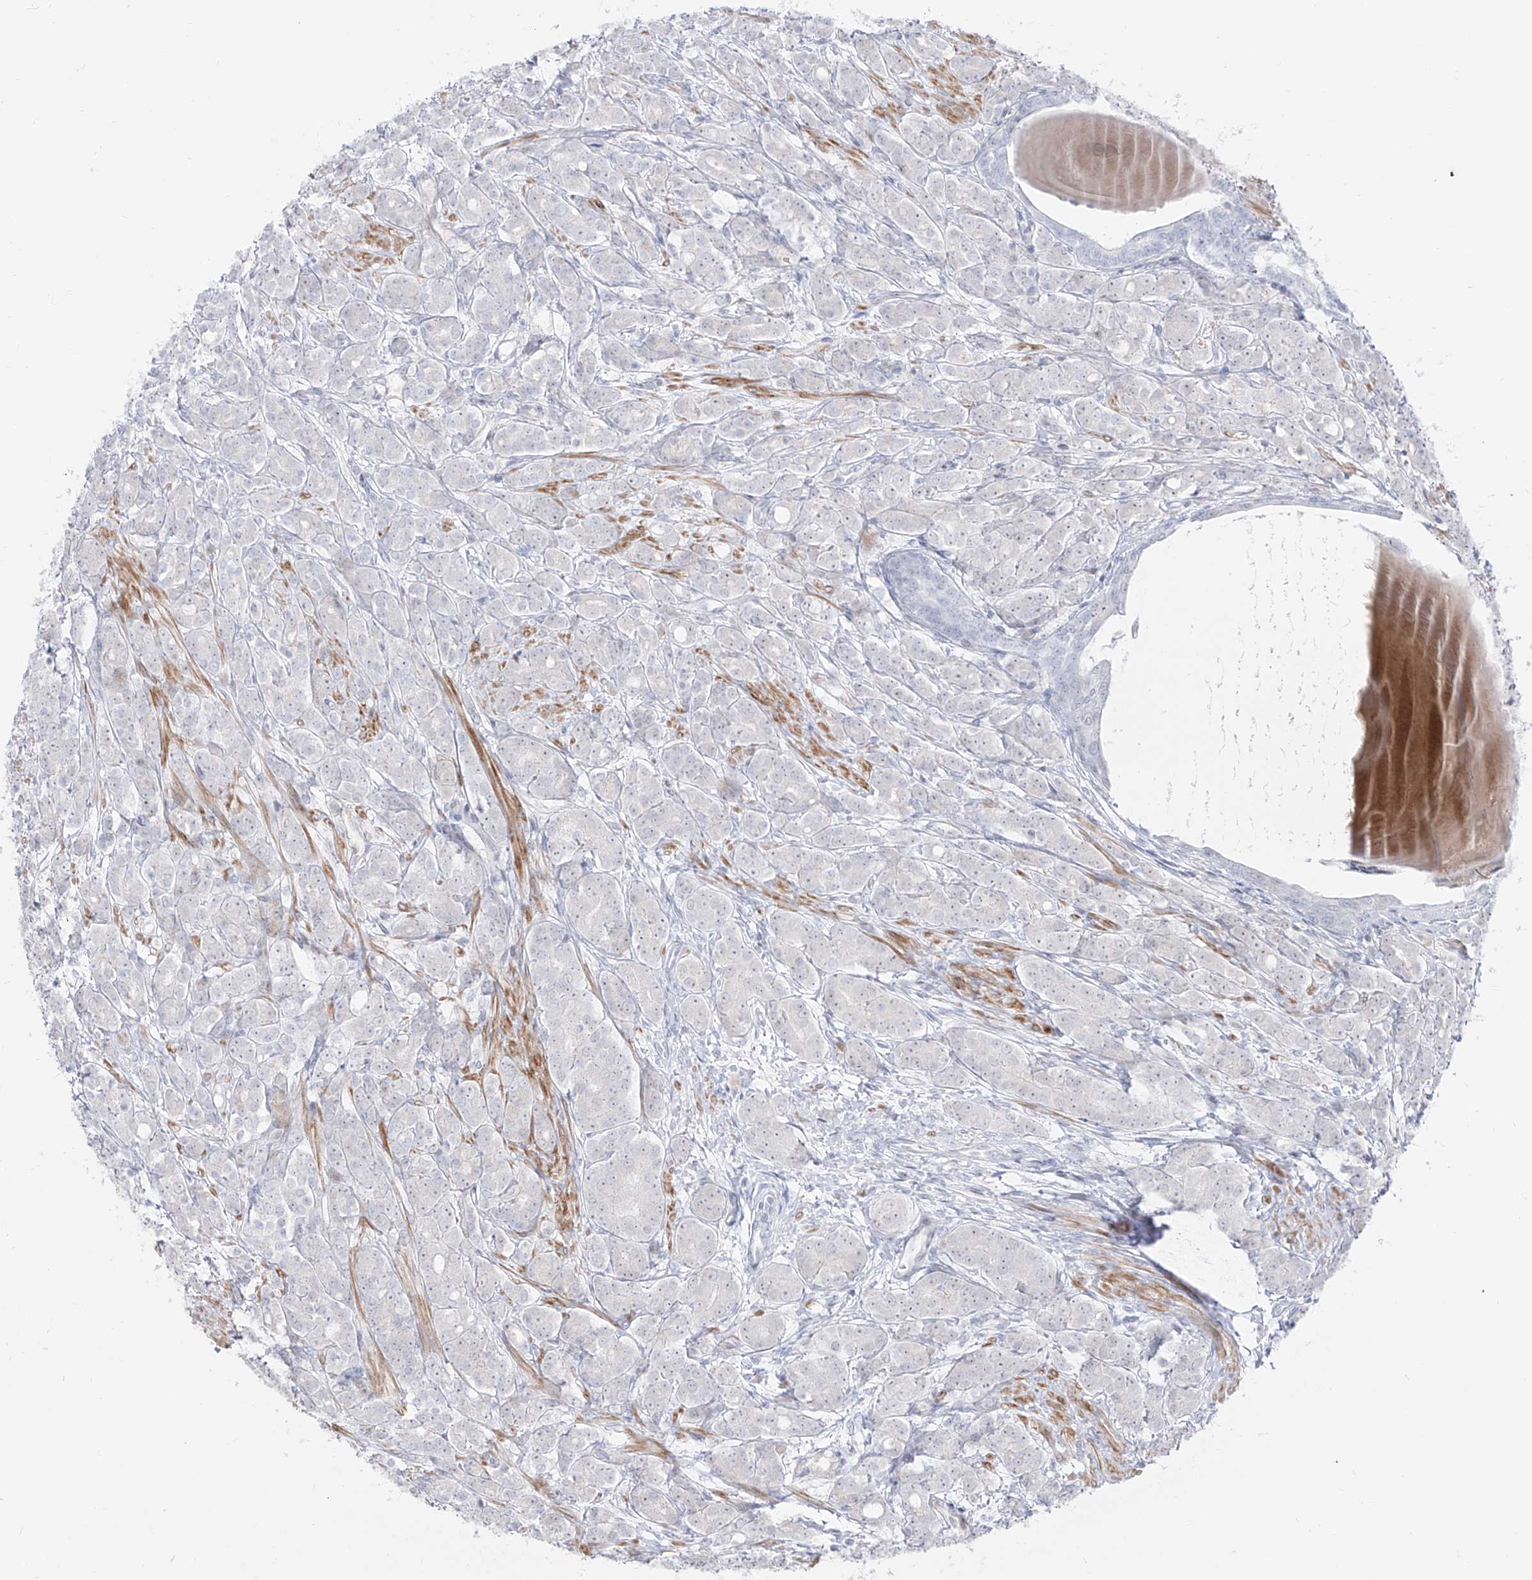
{"staining": {"intensity": "negative", "quantity": "none", "location": "none"}, "tissue": "prostate cancer", "cell_type": "Tumor cells", "image_type": "cancer", "snomed": [{"axis": "morphology", "description": "Adenocarcinoma, High grade"}, {"axis": "topography", "description": "Prostate"}], "caption": "High magnification brightfield microscopy of prostate cancer stained with DAB (3,3'-diaminobenzidine) (brown) and counterstained with hematoxylin (blue): tumor cells show no significant staining. (IHC, brightfield microscopy, high magnification).", "gene": "ZNF180", "patient": {"sex": "male", "age": 62}}